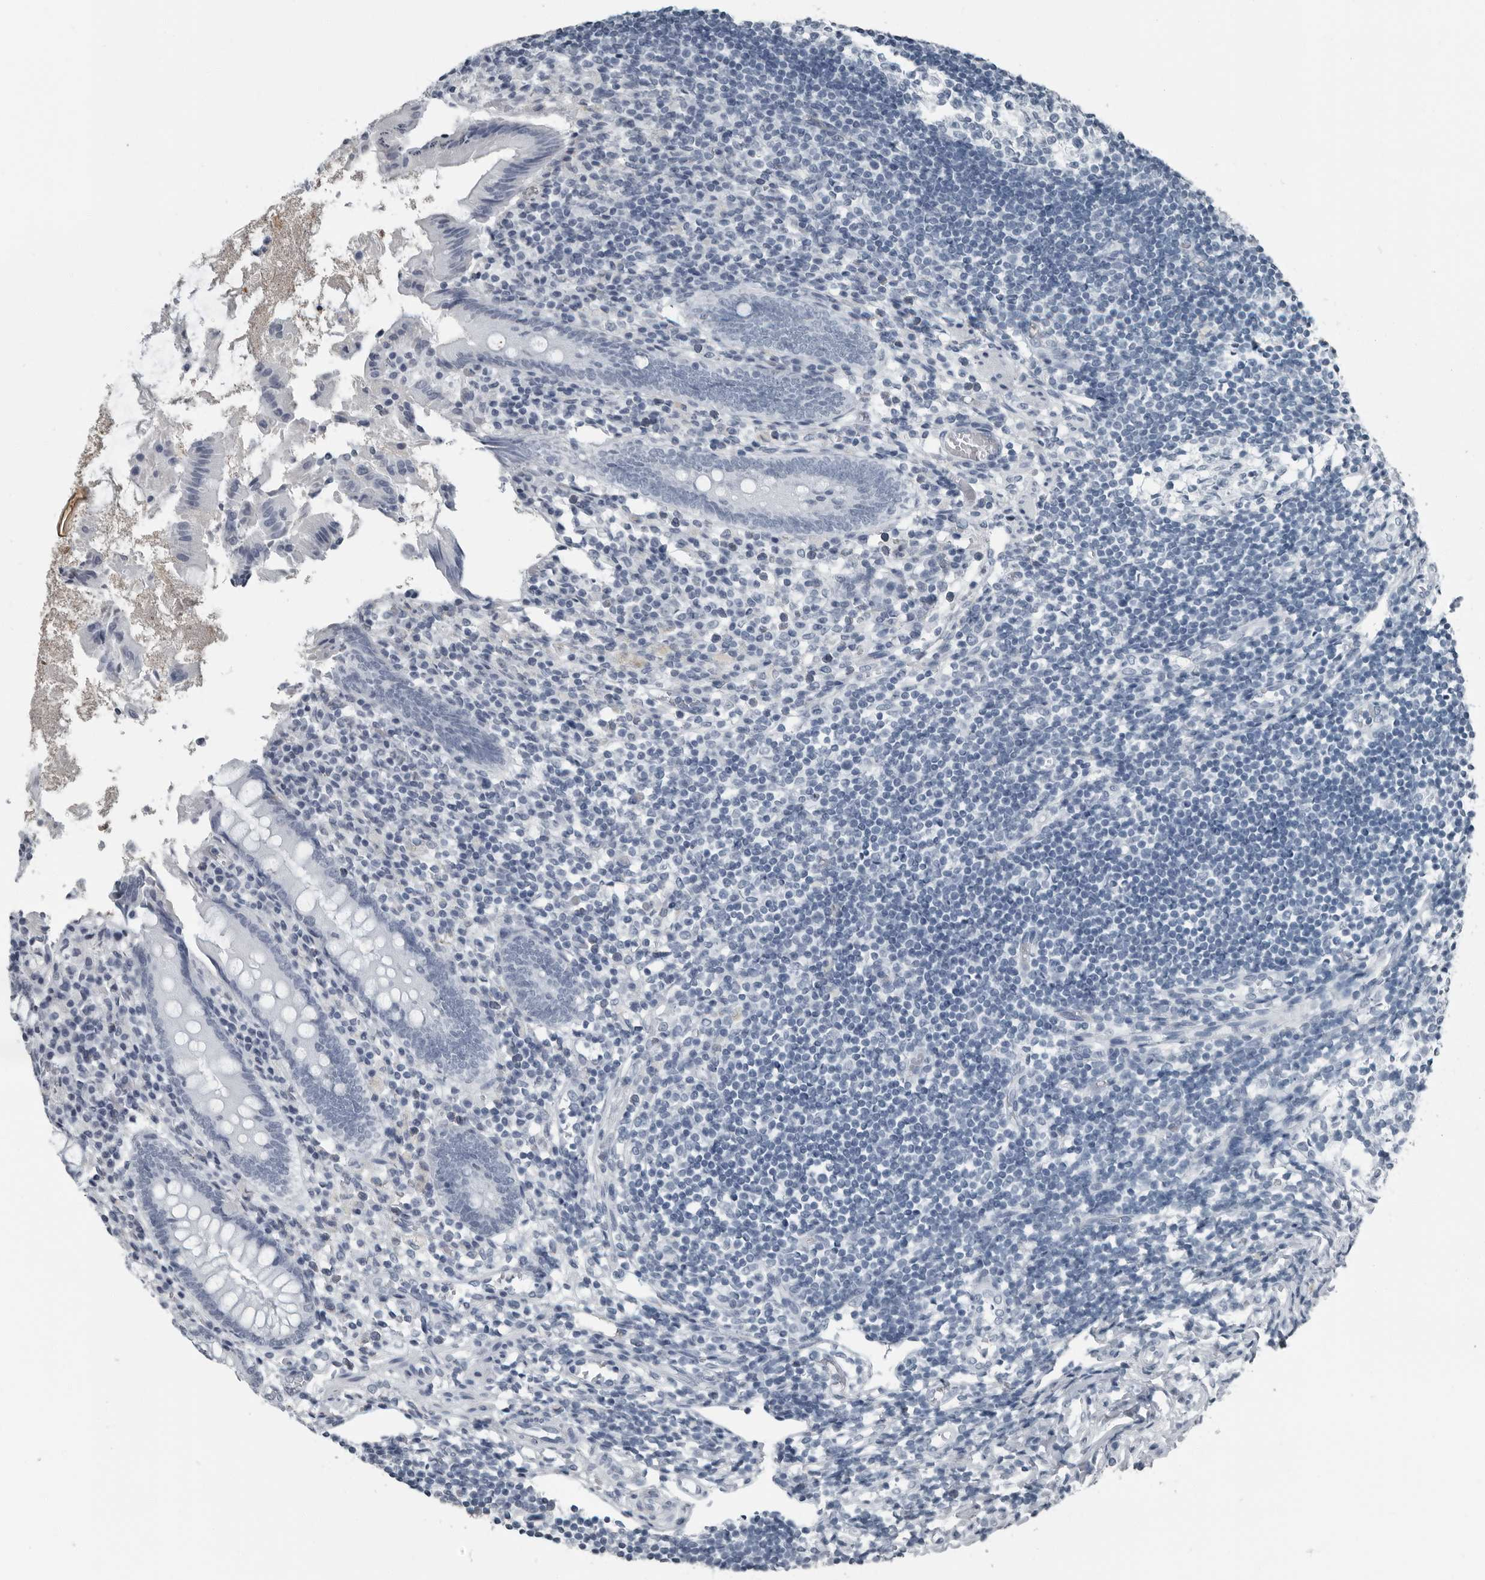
{"staining": {"intensity": "negative", "quantity": "none", "location": "none"}, "tissue": "appendix", "cell_type": "Glandular cells", "image_type": "normal", "snomed": [{"axis": "morphology", "description": "Normal tissue, NOS"}, {"axis": "topography", "description": "Appendix"}], "caption": "A histopathology image of human appendix is negative for staining in glandular cells. Nuclei are stained in blue.", "gene": "PRSS1", "patient": {"sex": "female", "age": 17}}